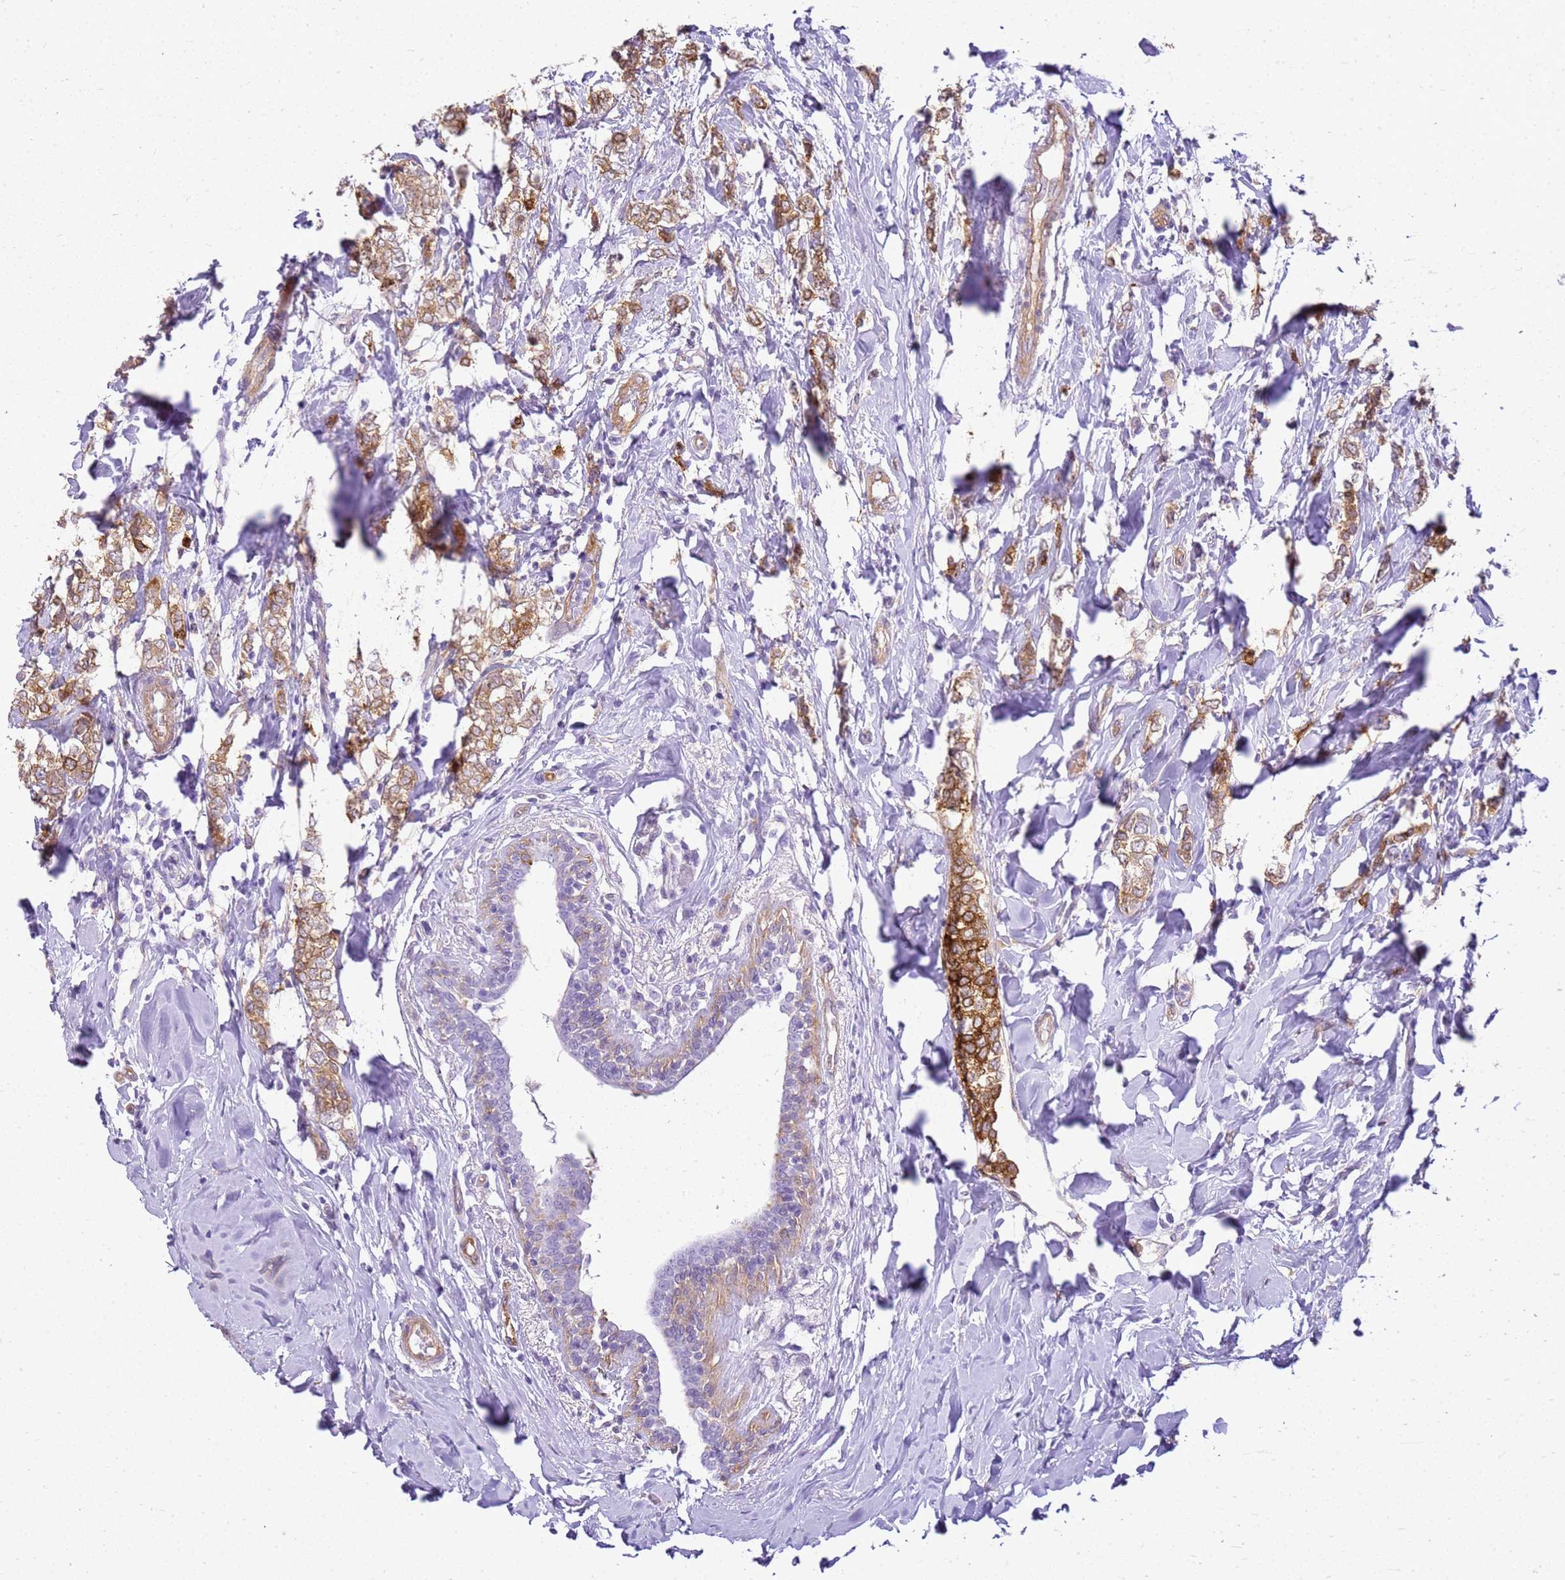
{"staining": {"intensity": "moderate", "quantity": ">75%", "location": "cytoplasmic/membranous"}, "tissue": "breast cancer", "cell_type": "Tumor cells", "image_type": "cancer", "snomed": [{"axis": "morphology", "description": "Normal tissue, NOS"}, {"axis": "morphology", "description": "Lobular carcinoma"}, {"axis": "topography", "description": "Breast"}], "caption": "Immunohistochemical staining of human breast lobular carcinoma shows medium levels of moderate cytoplasmic/membranous protein positivity in approximately >75% of tumor cells. The staining is performed using DAB brown chromogen to label protein expression. The nuclei are counter-stained blue using hematoxylin.", "gene": "HSPB1", "patient": {"sex": "female", "age": 47}}